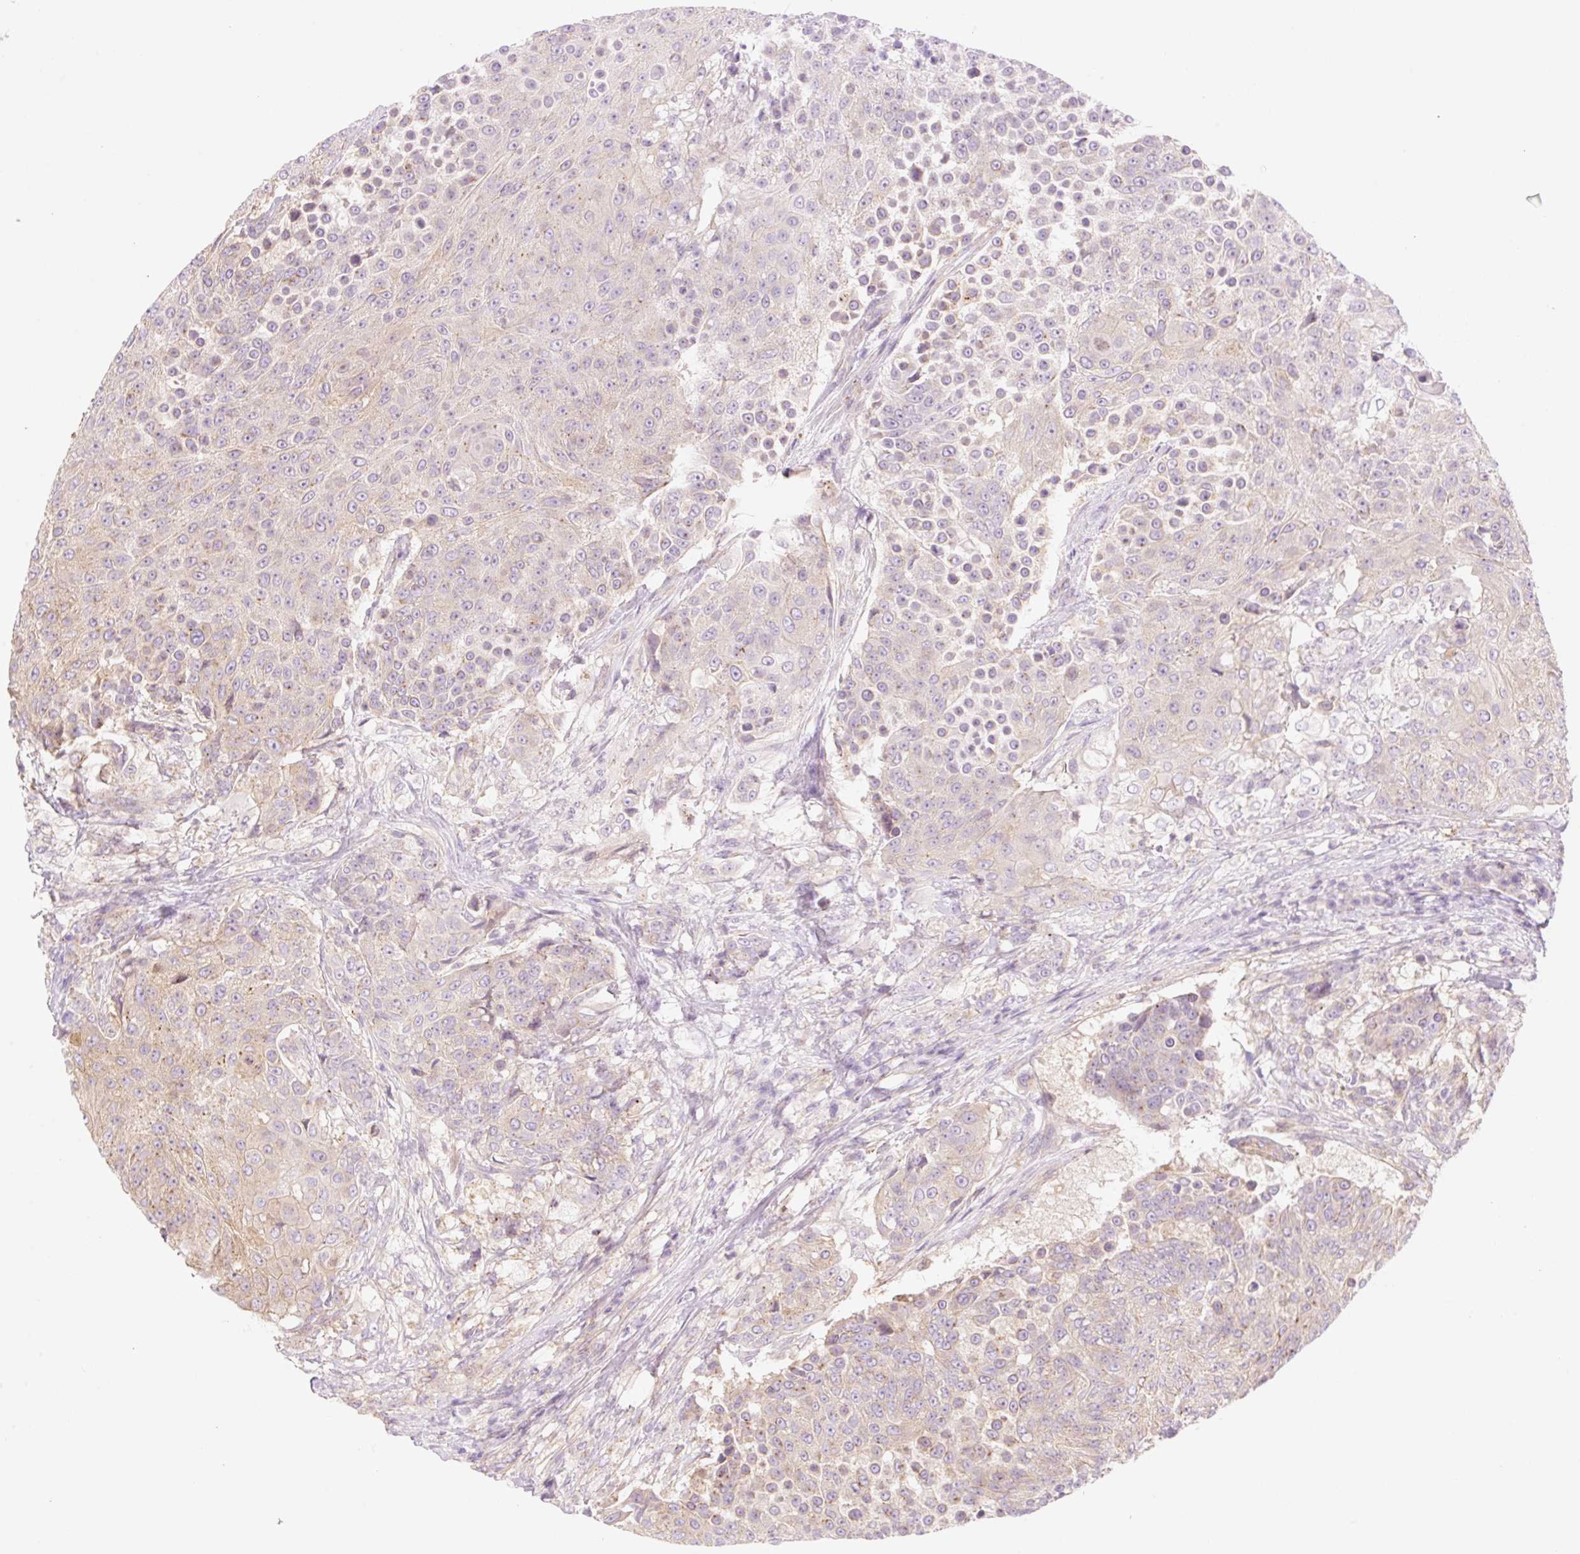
{"staining": {"intensity": "weak", "quantity": "<25%", "location": "cytoplasmic/membranous"}, "tissue": "urothelial cancer", "cell_type": "Tumor cells", "image_type": "cancer", "snomed": [{"axis": "morphology", "description": "Urothelial carcinoma, High grade"}, {"axis": "topography", "description": "Urinary bladder"}], "caption": "The micrograph exhibits no significant staining in tumor cells of urothelial cancer.", "gene": "NLRP5", "patient": {"sex": "female", "age": 63}}